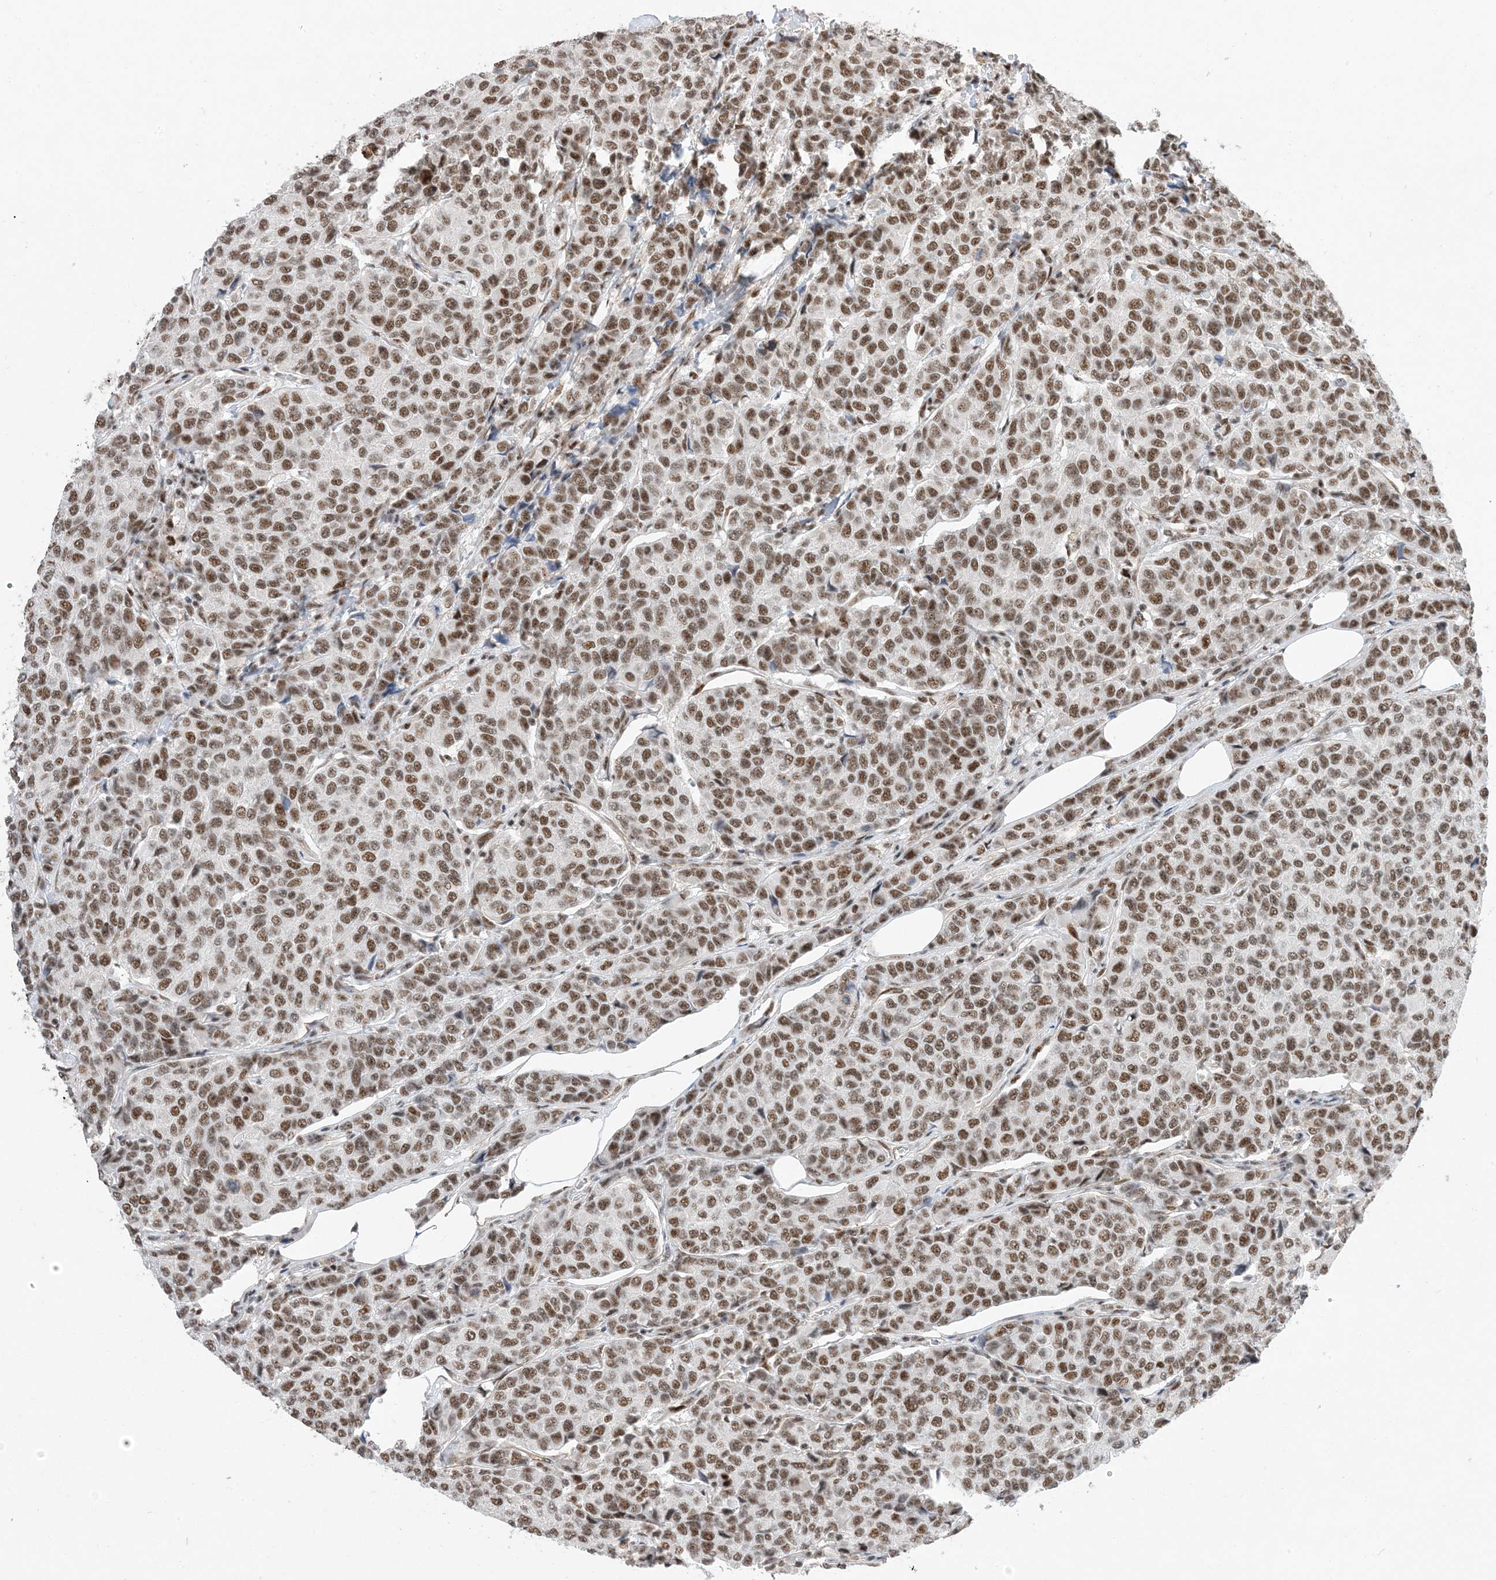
{"staining": {"intensity": "moderate", "quantity": ">75%", "location": "nuclear"}, "tissue": "breast cancer", "cell_type": "Tumor cells", "image_type": "cancer", "snomed": [{"axis": "morphology", "description": "Duct carcinoma"}, {"axis": "topography", "description": "Breast"}], "caption": "Human infiltrating ductal carcinoma (breast) stained for a protein (brown) reveals moderate nuclear positive positivity in approximately >75% of tumor cells.", "gene": "SF3A3", "patient": {"sex": "female", "age": 55}}